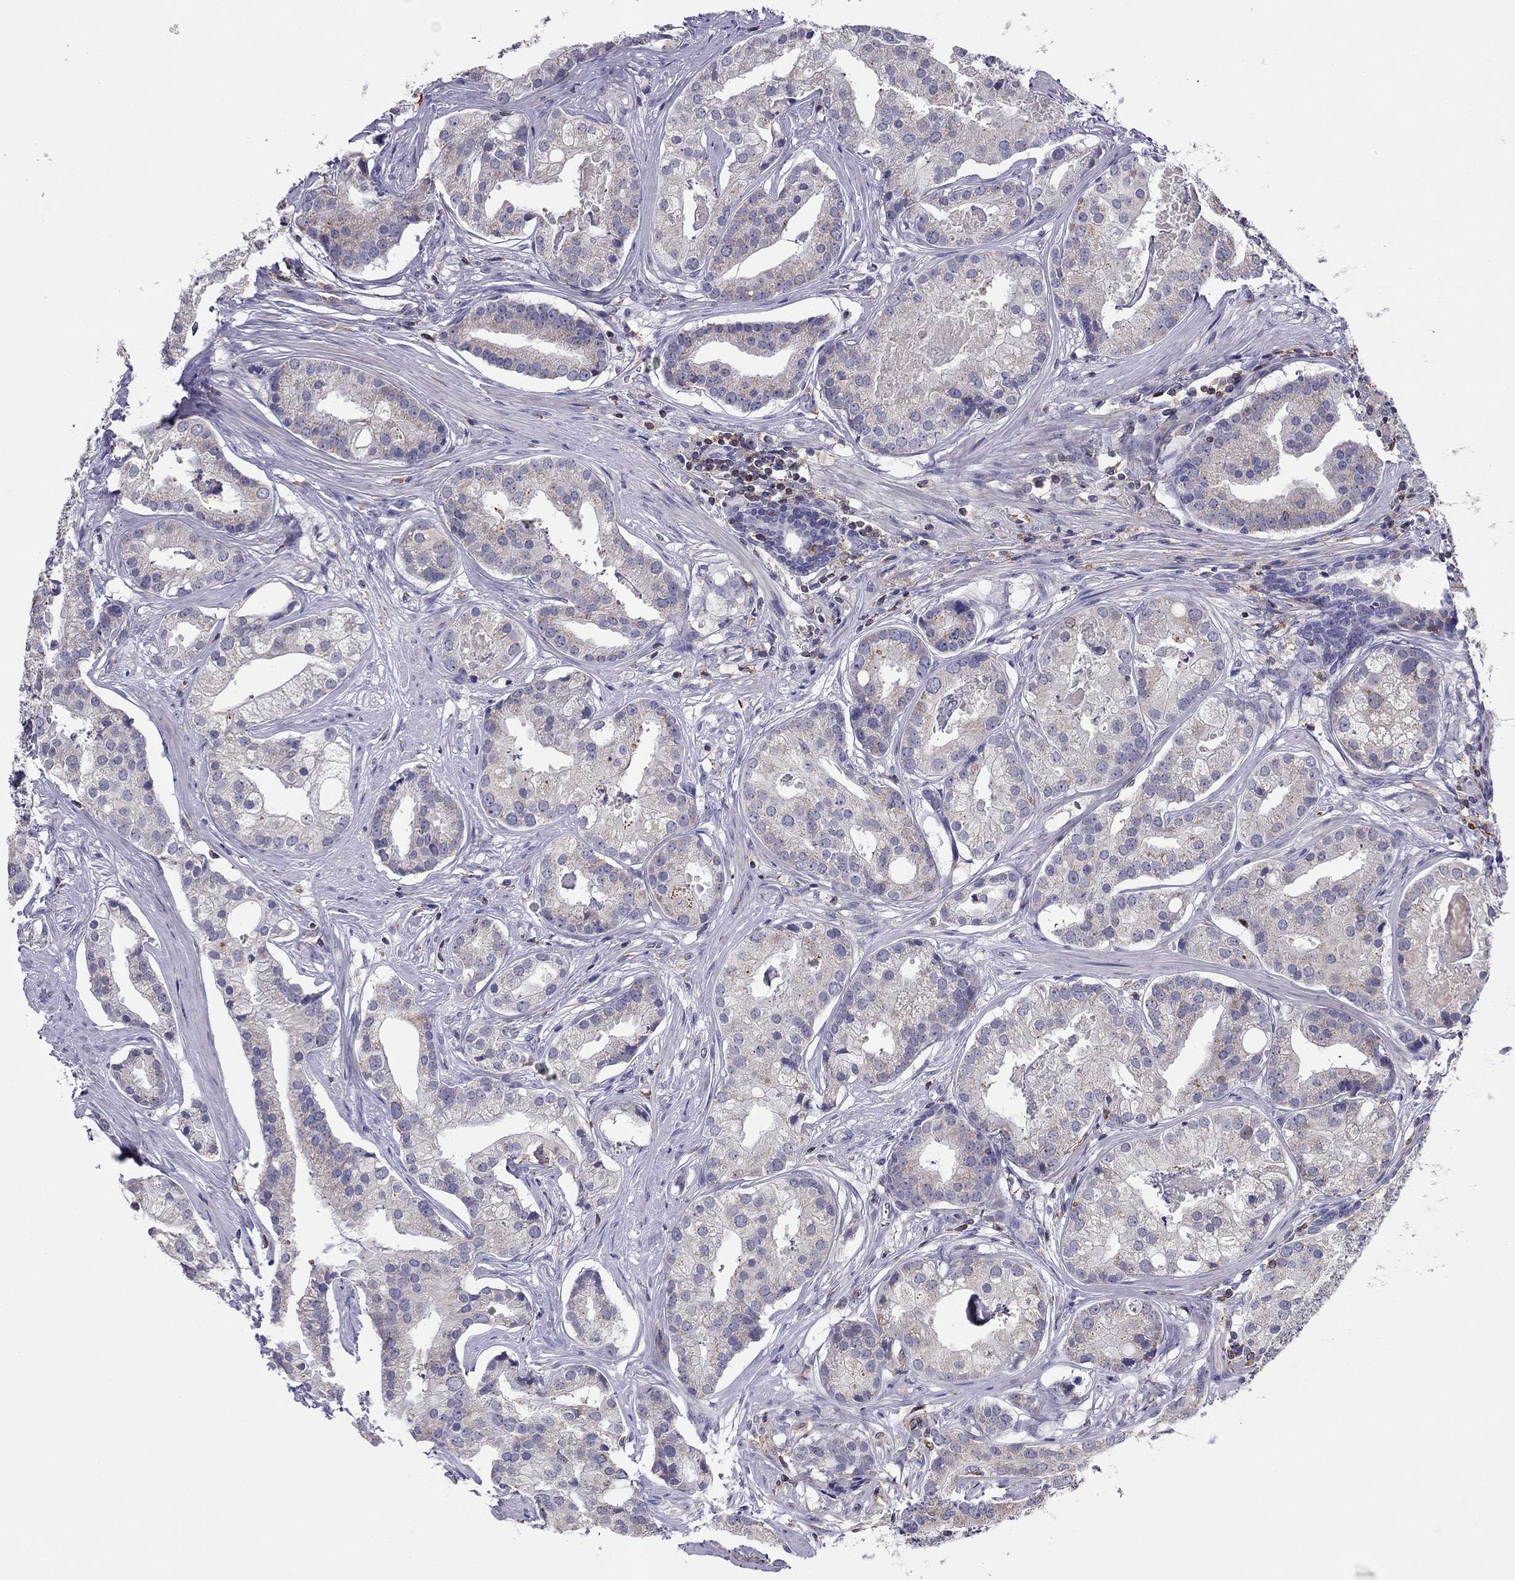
{"staining": {"intensity": "strong", "quantity": "<25%", "location": "nuclear"}, "tissue": "prostate cancer", "cell_type": "Tumor cells", "image_type": "cancer", "snomed": [{"axis": "morphology", "description": "Adenocarcinoma, NOS"}, {"axis": "topography", "description": "Prostate and seminal vesicle, NOS"}, {"axis": "topography", "description": "Prostate"}], "caption": "Prostate cancer (adenocarcinoma) was stained to show a protein in brown. There is medium levels of strong nuclear positivity in about <25% of tumor cells. Using DAB (brown) and hematoxylin (blue) stains, captured at high magnification using brightfield microscopy.", "gene": "CITED1", "patient": {"sex": "male", "age": 44}}